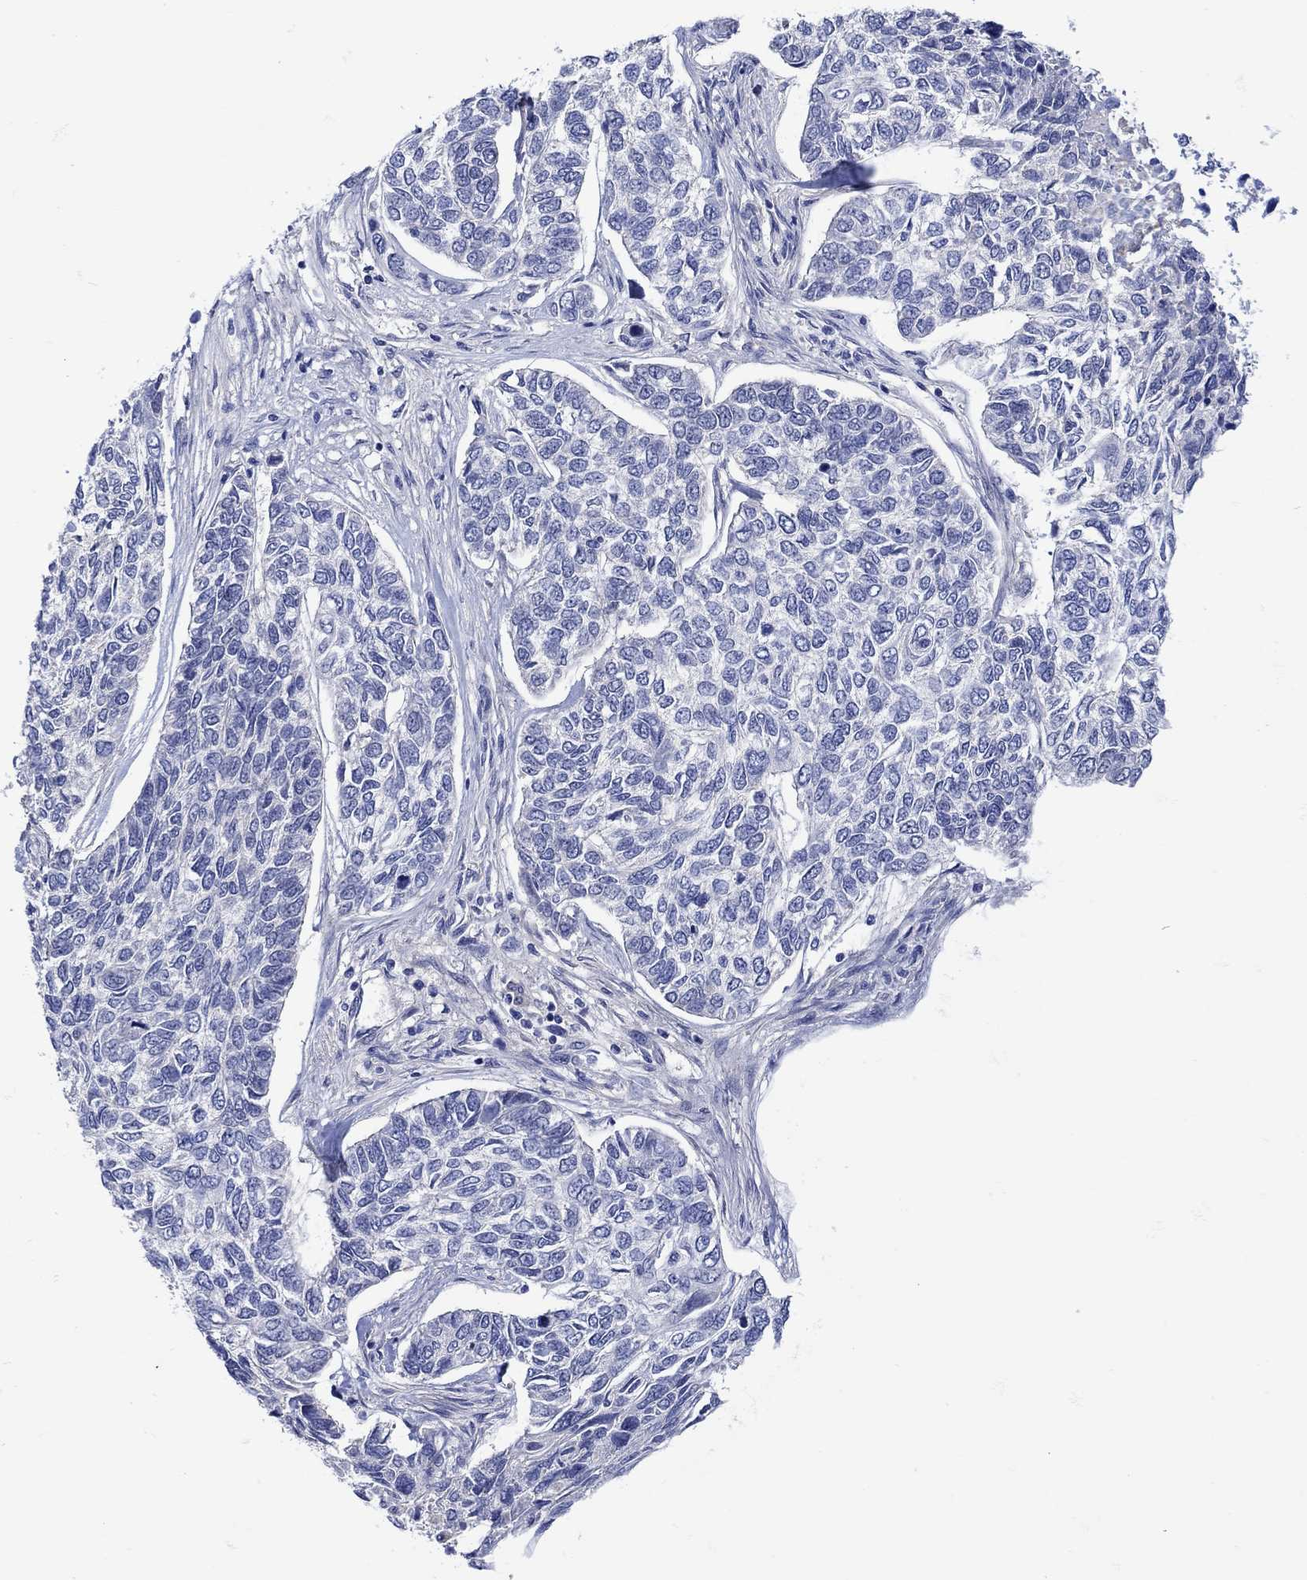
{"staining": {"intensity": "negative", "quantity": "none", "location": "none"}, "tissue": "skin cancer", "cell_type": "Tumor cells", "image_type": "cancer", "snomed": [{"axis": "morphology", "description": "Basal cell carcinoma"}, {"axis": "topography", "description": "Skin"}], "caption": "DAB immunohistochemical staining of basal cell carcinoma (skin) shows no significant positivity in tumor cells.", "gene": "MSI1", "patient": {"sex": "female", "age": 65}}